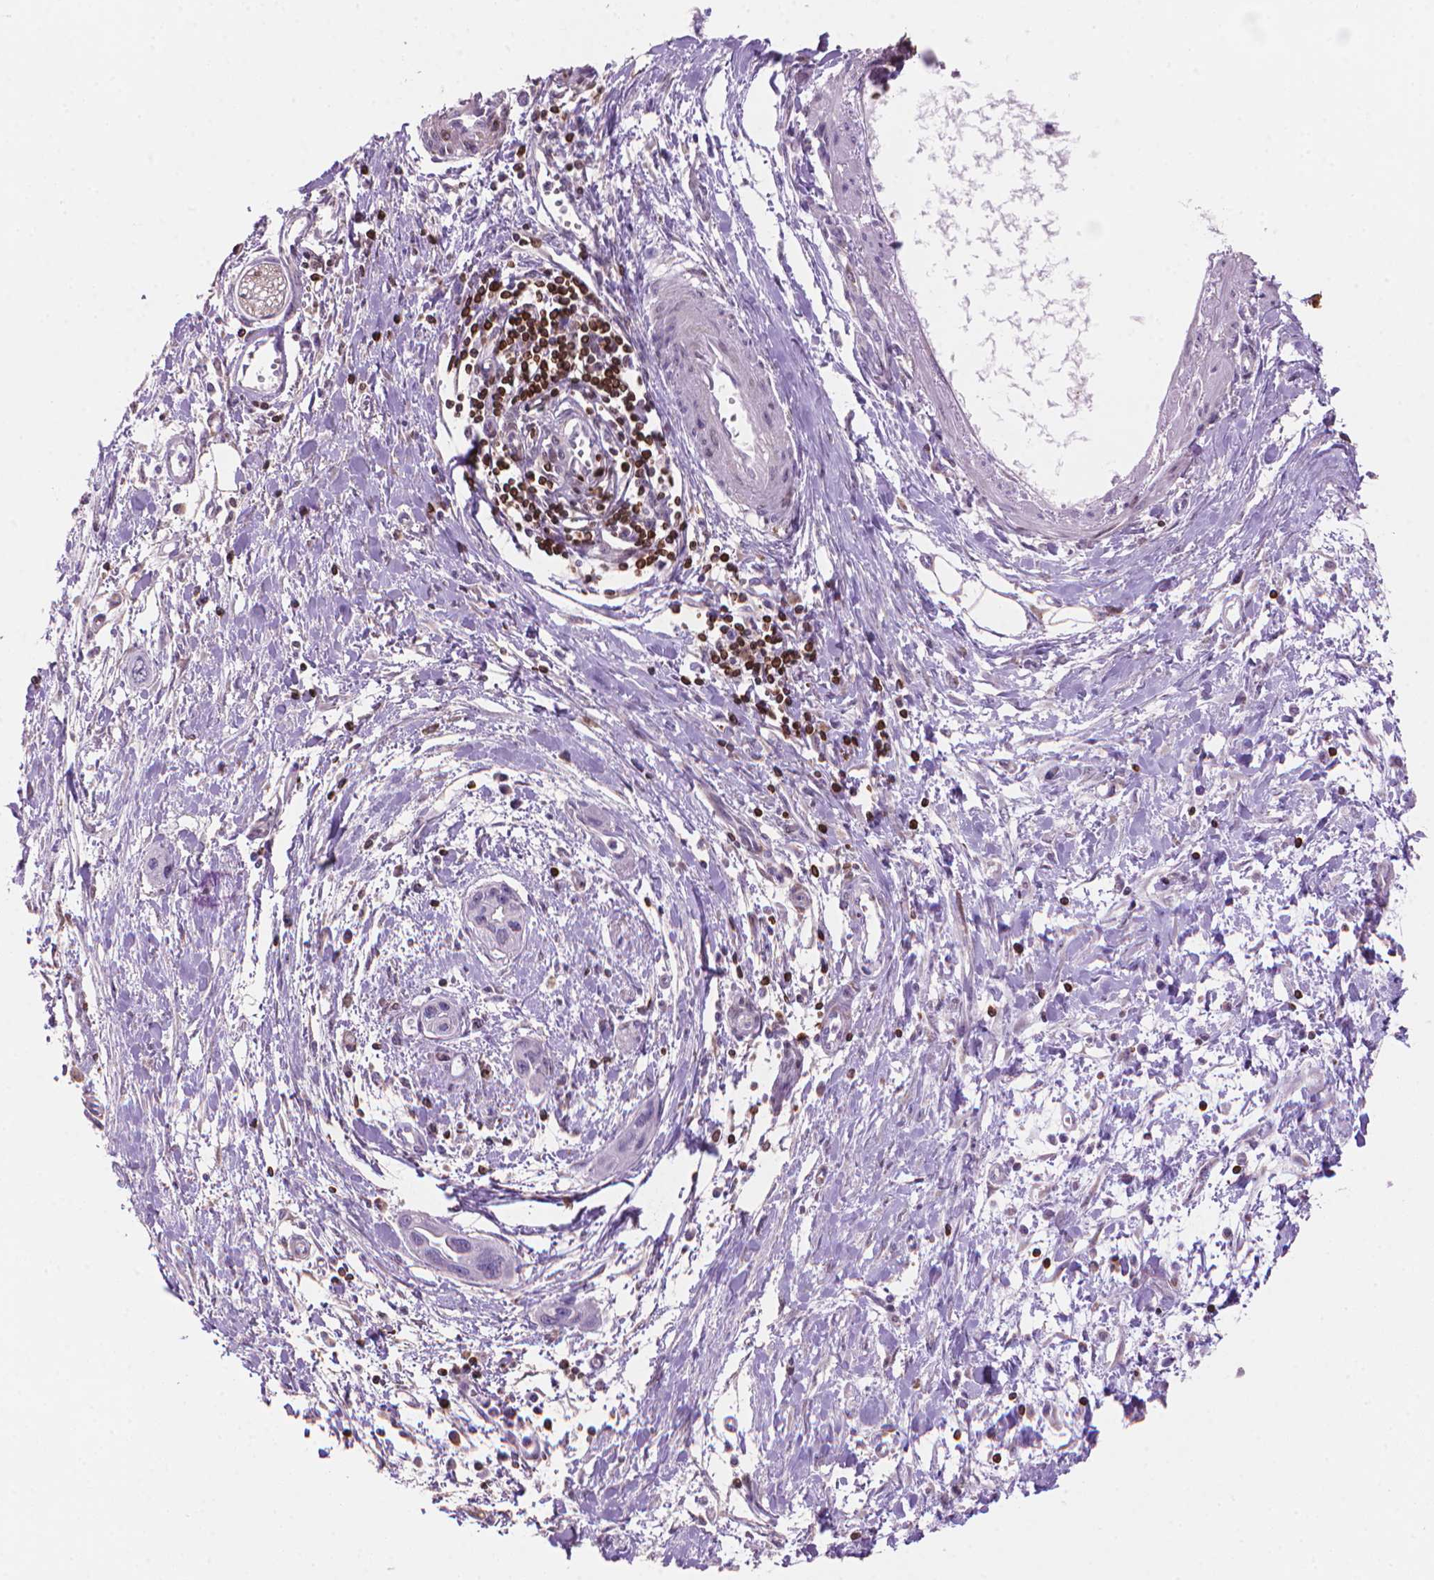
{"staining": {"intensity": "moderate", "quantity": "25%-75%", "location": "cytoplasmic/membranous"}, "tissue": "pancreatic cancer", "cell_type": "Tumor cells", "image_type": "cancer", "snomed": [{"axis": "morphology", "description": "Adenocarcinoma, NOS"}, {"axis": "topography", "description": "Pancreas"}], "caption": "Immunohistochemistry of pancreatic cancer (adenocarcinoma) reveals medium levels of moderate cytoplasmic/membranous positivity in approximately 25%-75% of tumor cells.", "gene": "BCL2", "patient": {"sex": "male", "age": 60}}